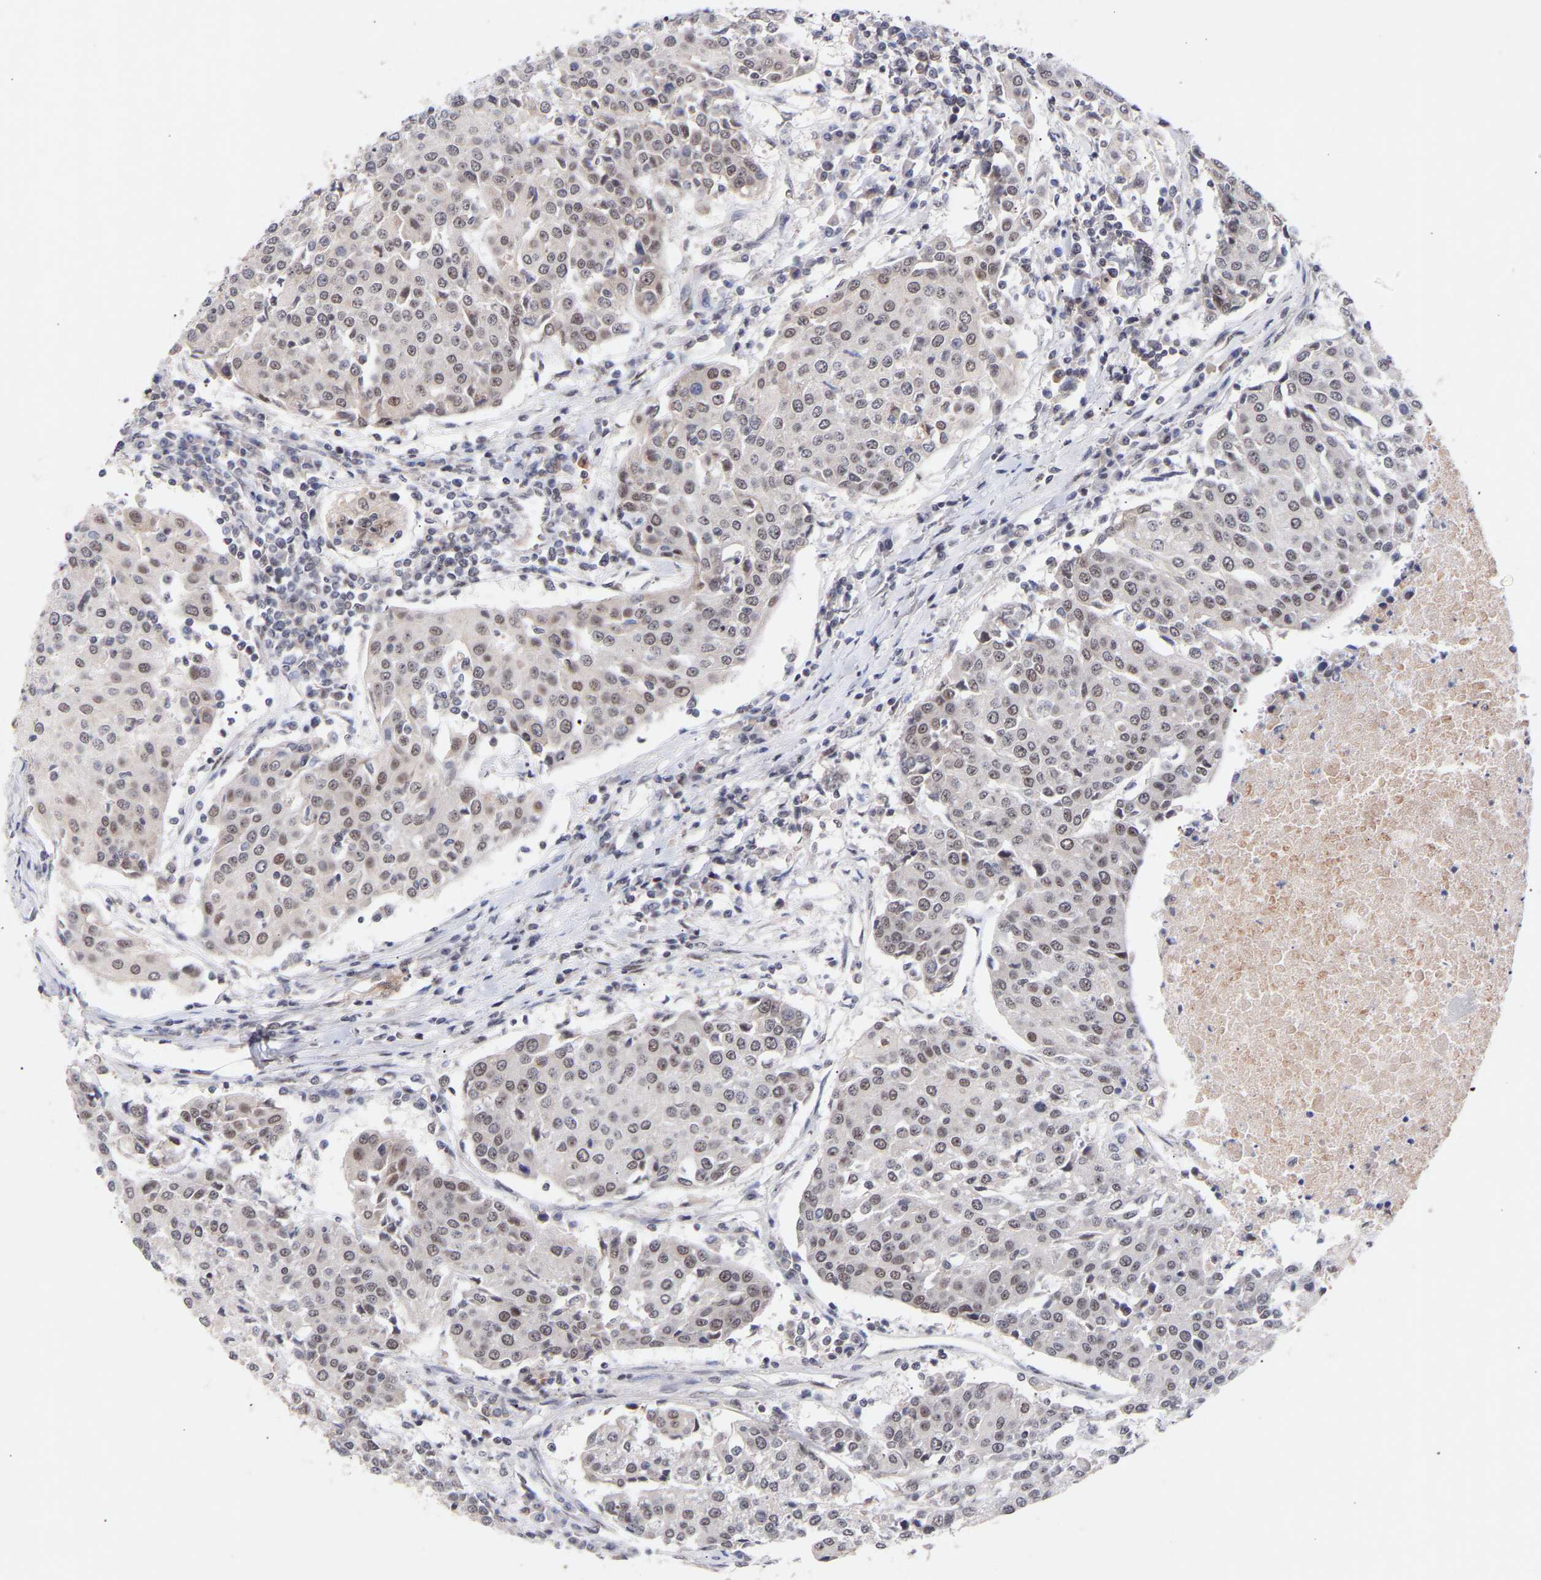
{"staining": {"intensity": "weak", "quantity": "25%-75%", "location": "nuclear"}, "tissue": "urothelial cancer", "cell_type": "Tumor cells", "image_type": "cancer", "snomed": [{"axis": "morphology", "description": "Urothelial carcinoma, High grade"}, {"axis": "topography", "description": "Urinary bladder"}], "caption": "Urothelial carcinoma (high-grade) was stained to show a protein in brown. There is low levels of weak nuclear positivity in about 25%-75% of tumor cells. Nuclei are stained in blue.", "gene": "RBM15", "patient": {"sex": "female", "age": 85}}